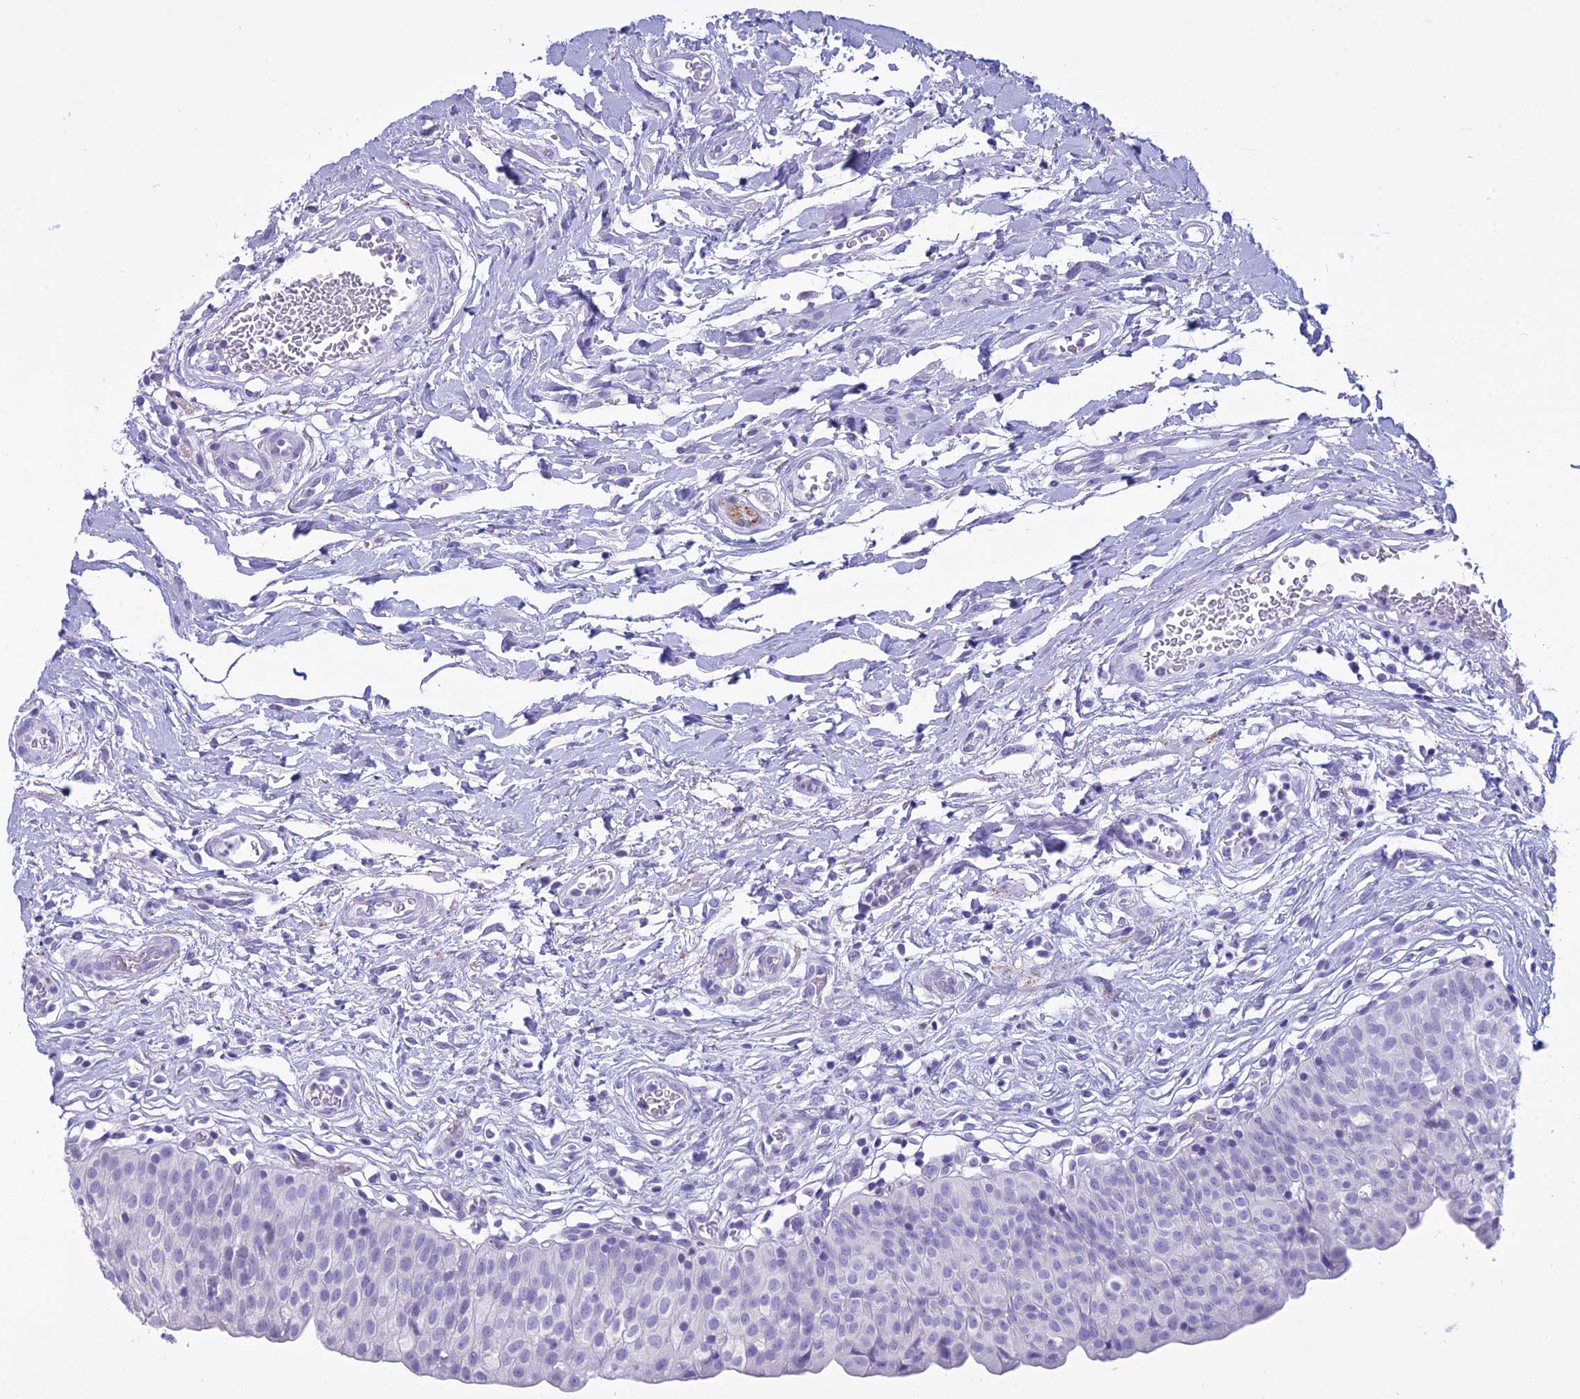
{"staining": {"intensity": "negative", "quantity": "none", "location": "none"}, "tissue": "urinary bladder", "cell_type": "Urothelial cells", "image_type": "normal", "snomed": [{"axis": "morphology", "description": "Normal tissue, NOS"}, {"axis": "topography", "description": "Urinary bladder"}], "caption": "High power microscopy photomicrograph of an IHC micrograph of normal urinary bladder, revealing no significant positivity in urothelial cells.", "gene": "MAP6", "patient": {"sex": "male", "age": 55}}